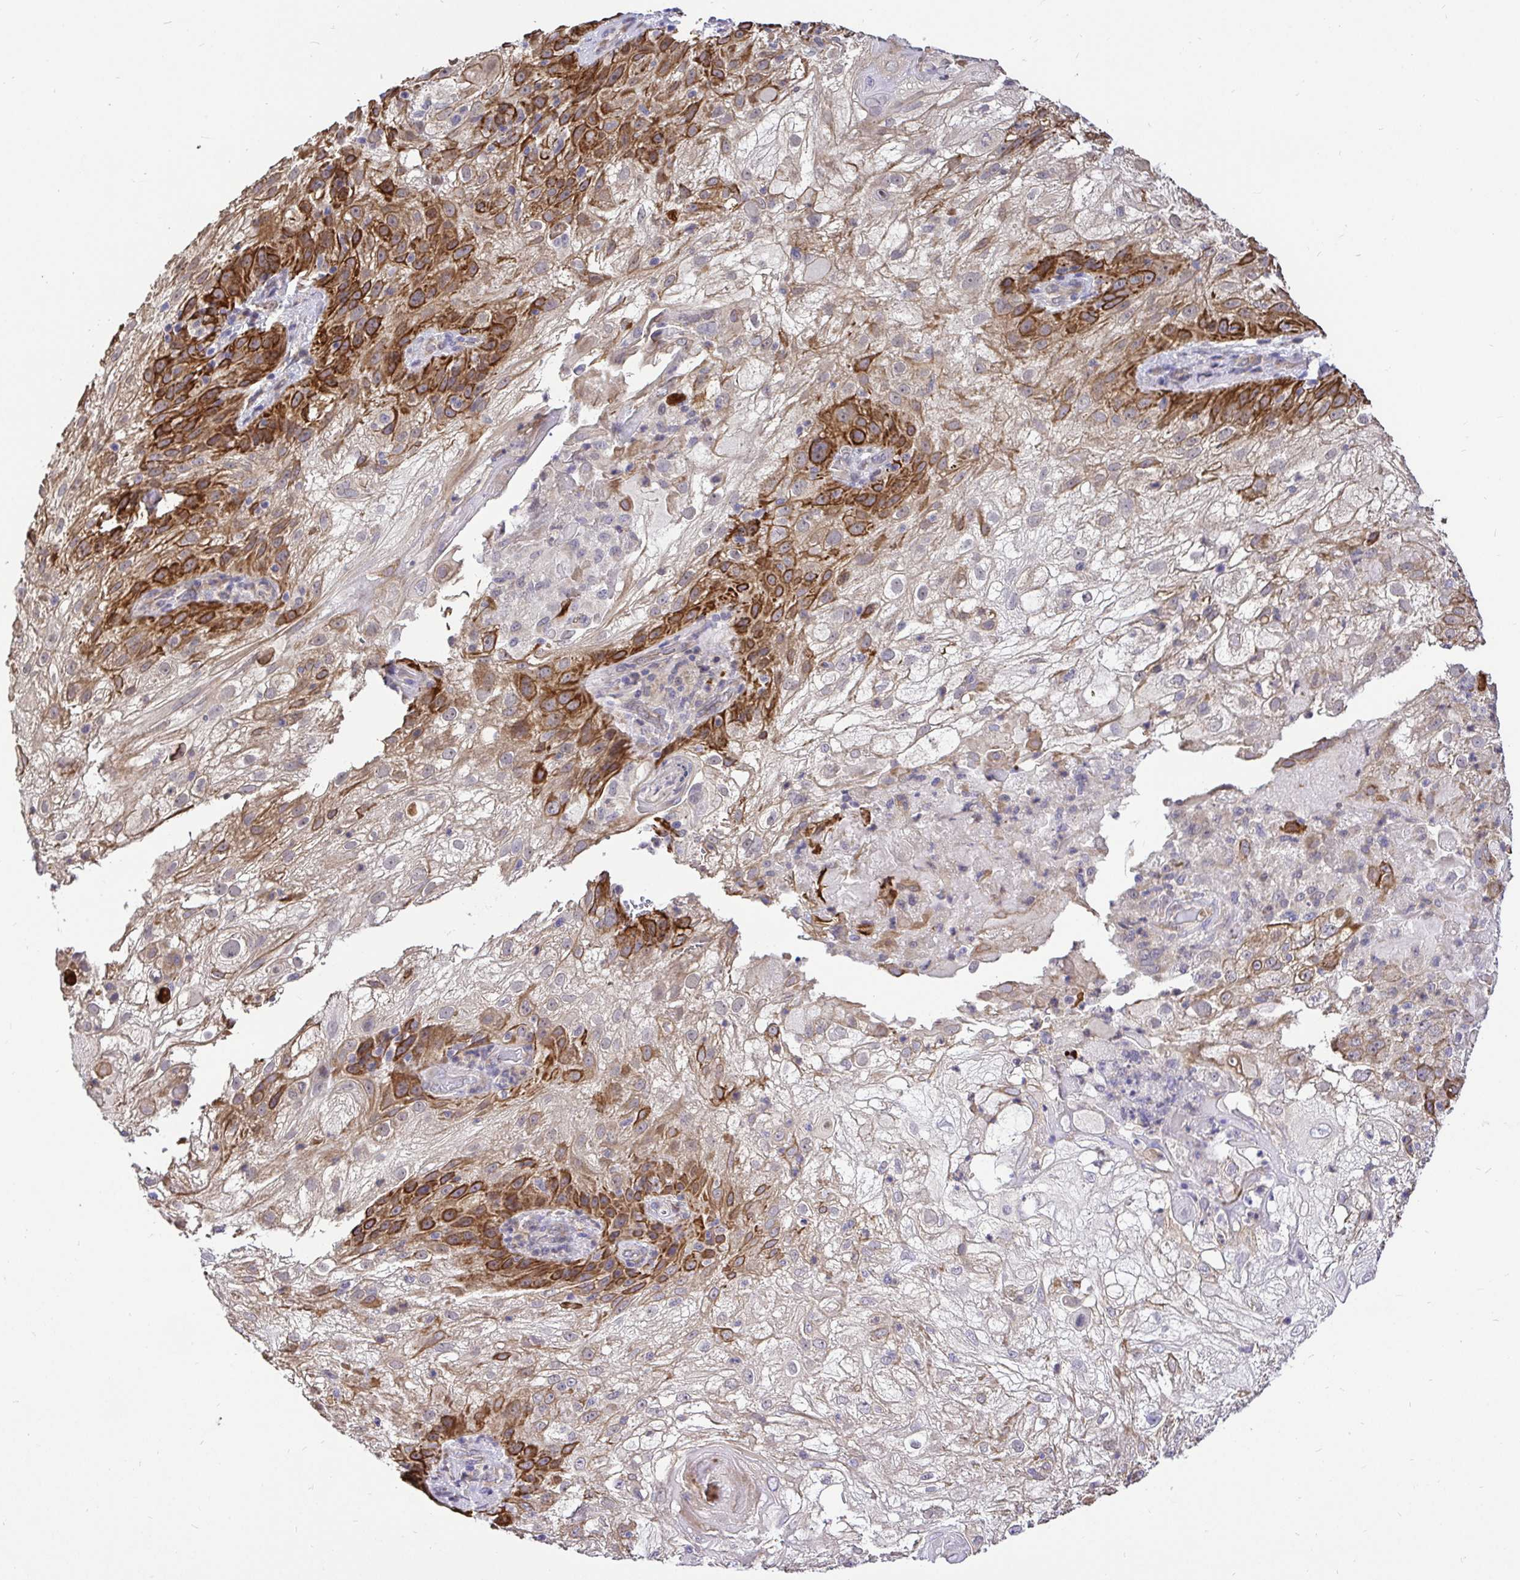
{"staining": {"intensity": "strong", "quantity": "<25%", "location": "cytoplasmic/membranous"}, "tissue": "skin cancer", "cell_type": "Tumor cells", "image_type": "cancer", "snomed": [{"axis": "morphology", "description": "Normal tissue, NOS"}, {"axis": "morphology", "description": "Squamous cell carcinoma, NOS"}, {"axis": "topography", "description": "Skin"}], "caption": "Immunohistochemistry (IHC) staining of squamous cell carcinoma (skin), which demonstrates medium levels of strong cytoplasmic/membranous positivity in approximately <25% of tumor cells indicating strong cytoplasmic/membranous protein expression. The staining was performed using DAB (brown) for protein detection and nuclei were counterstained in hematoxylin (blue).", "gene": "CCDC122", "patient": {"sex": "female", "age": 83}}